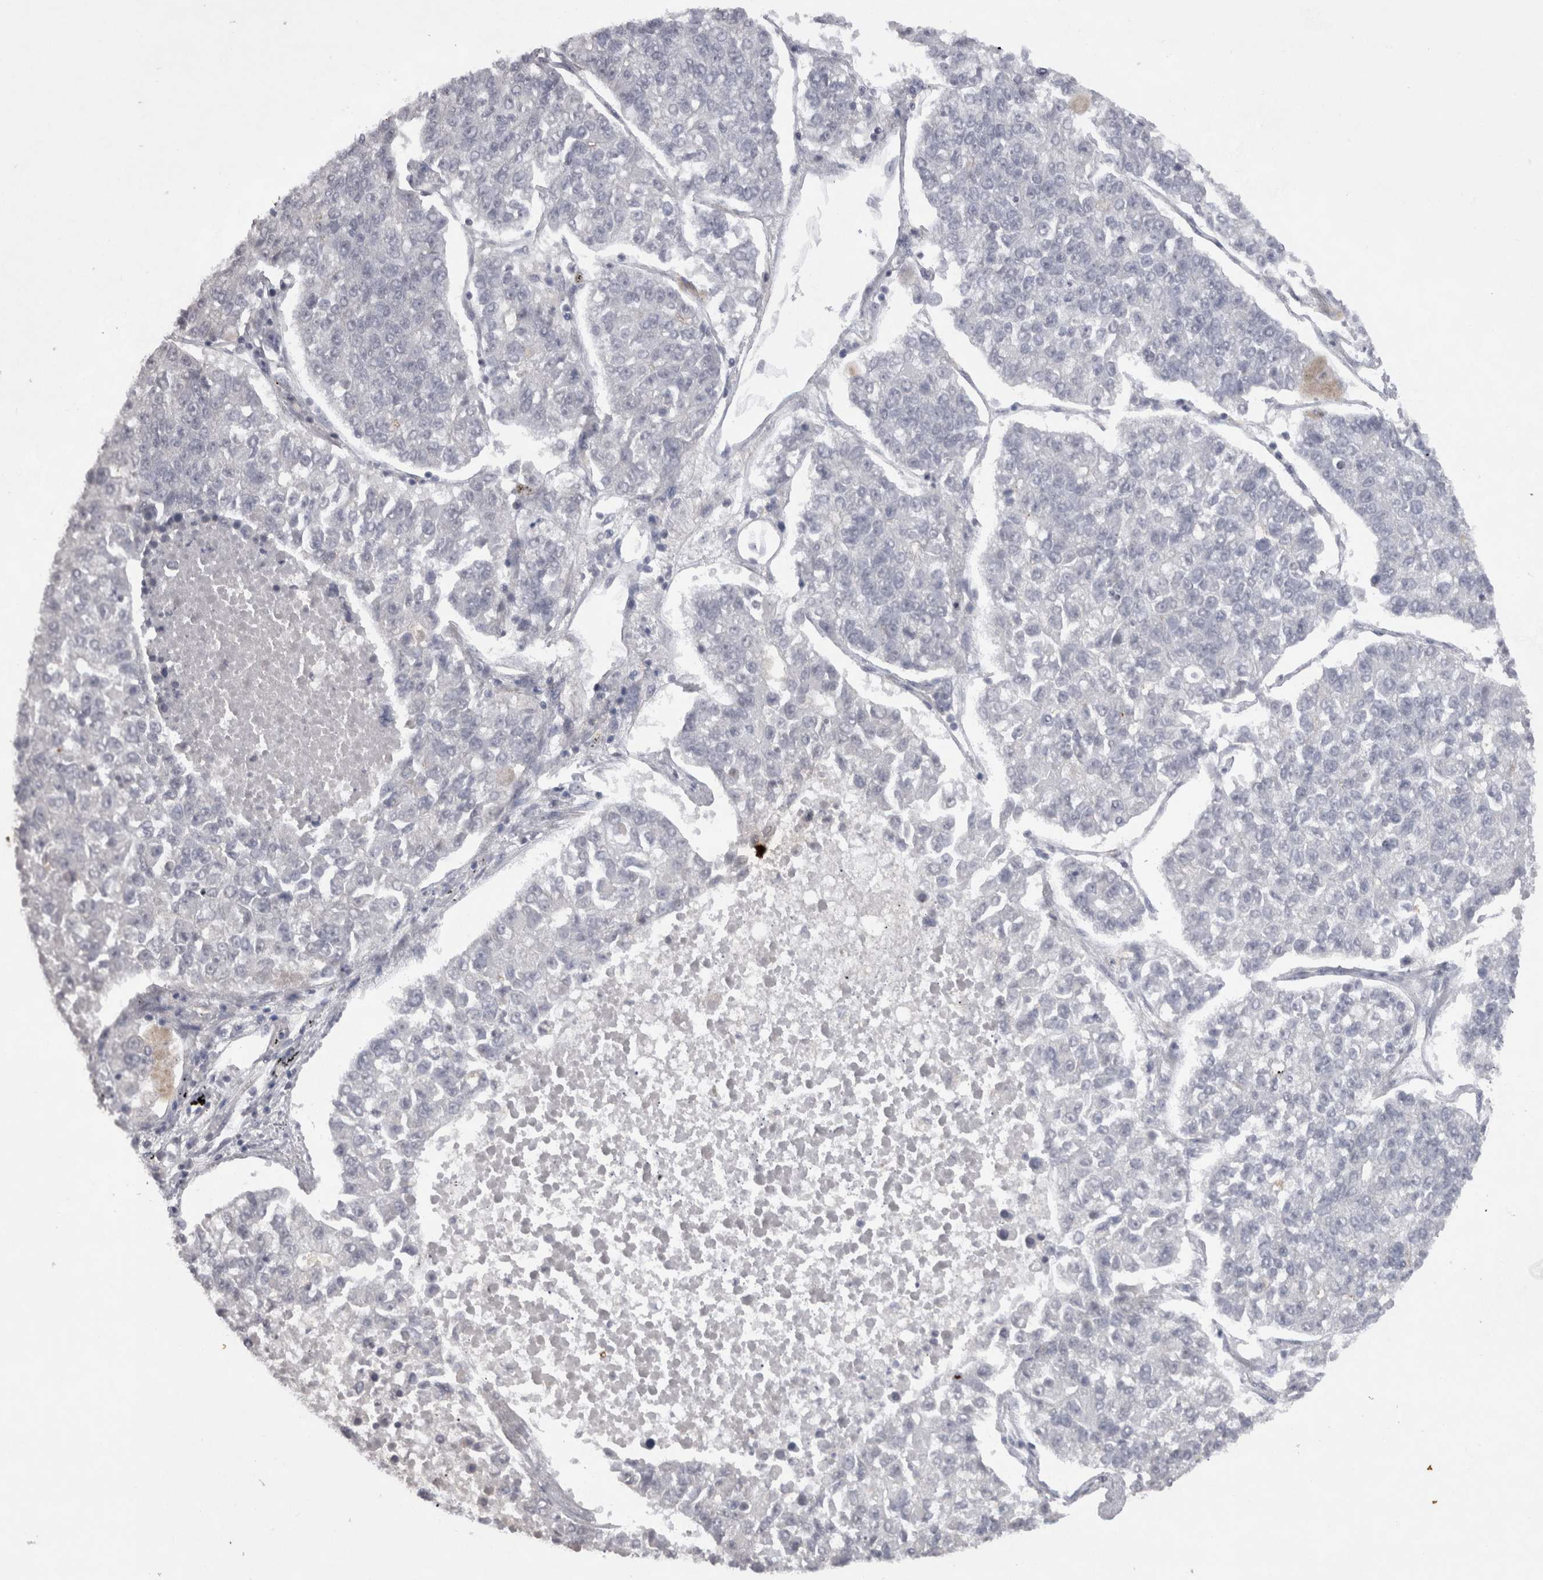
{"staining": {"intensity": "negative", "quantity": "none", "location": "none"}, "tissue": "lung cancer", "cell_type": "Tumor cells", "image_type": "cancer", "snomed": [{"axis": "morphology", "description": "Adenocarcinoma, NOS"}, {"axis": "topography", "description": "Lung"}], "caption": "This photomicrograph is of lung cancer stained with immunohistochemistry (IHC) to label a protein in brown with the nuclei are counter-stained blue. There is no expression in tumor cells. Nuclei are stained in blue.", "gene": "DDX4", "patient": {"sex": "male", "age": 49}}